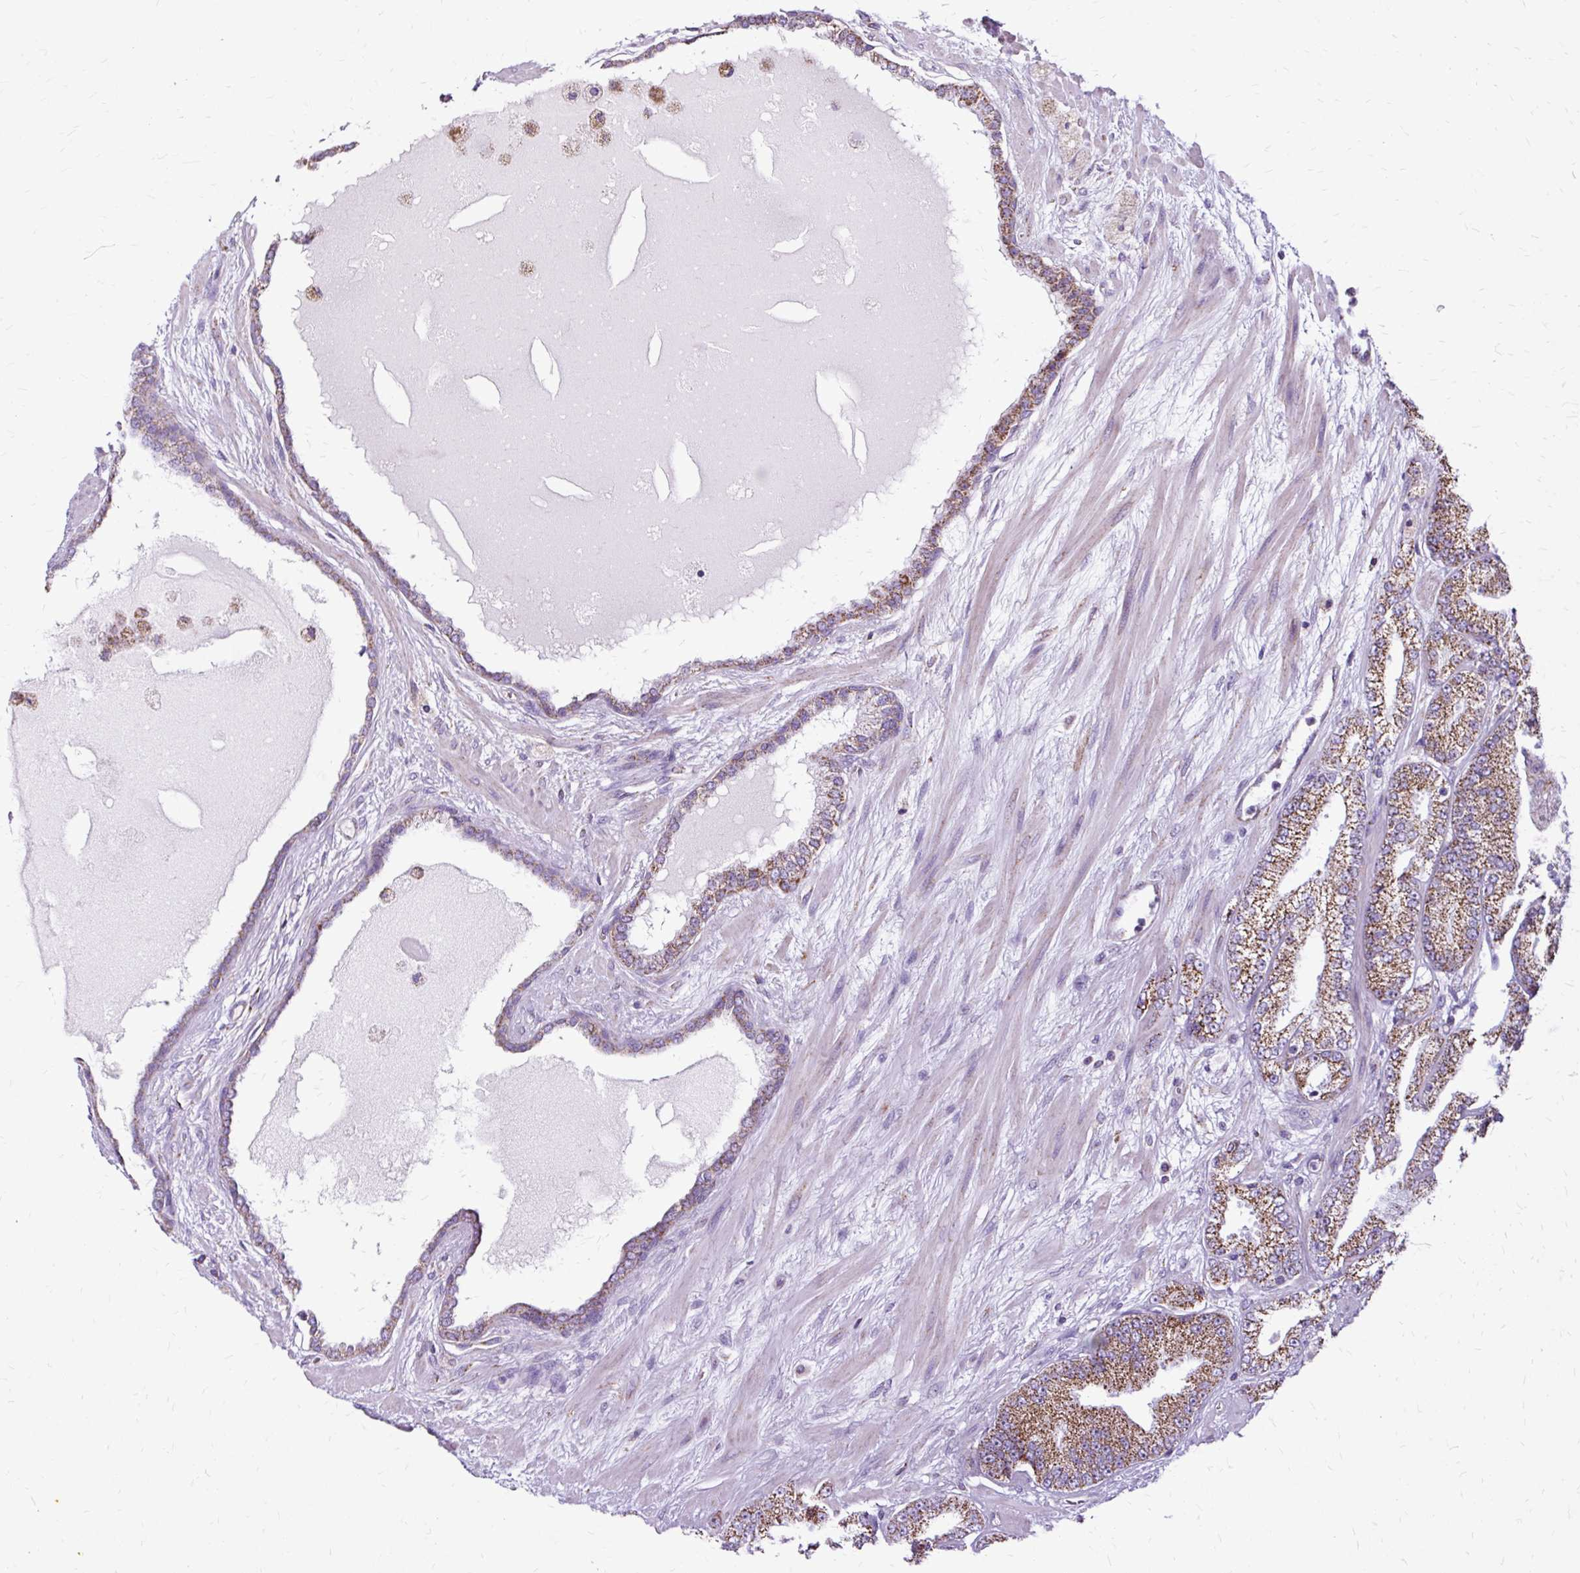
{"staining": {"intensity": "moderate", "quantity": ">75%", "location": "cytoplasmic/membranous"}, "tissue": "prostate cancer", "cell_type": "Tumor cells", "image_type": "cancer", "snomed": [{"axis": "morphology", "description": "Adenocarcinoma, High grade"}, {"axis": "topography", "description": "Prostate"}], "caption": "This is an image of IHC staining of high-grade adenocarcinoma (prostate), which shows moderate staining in the cytoplasmic/membranous of tumor cells.", "gene": "DLAT", "patient": {"sex": "male", "age": 68}}